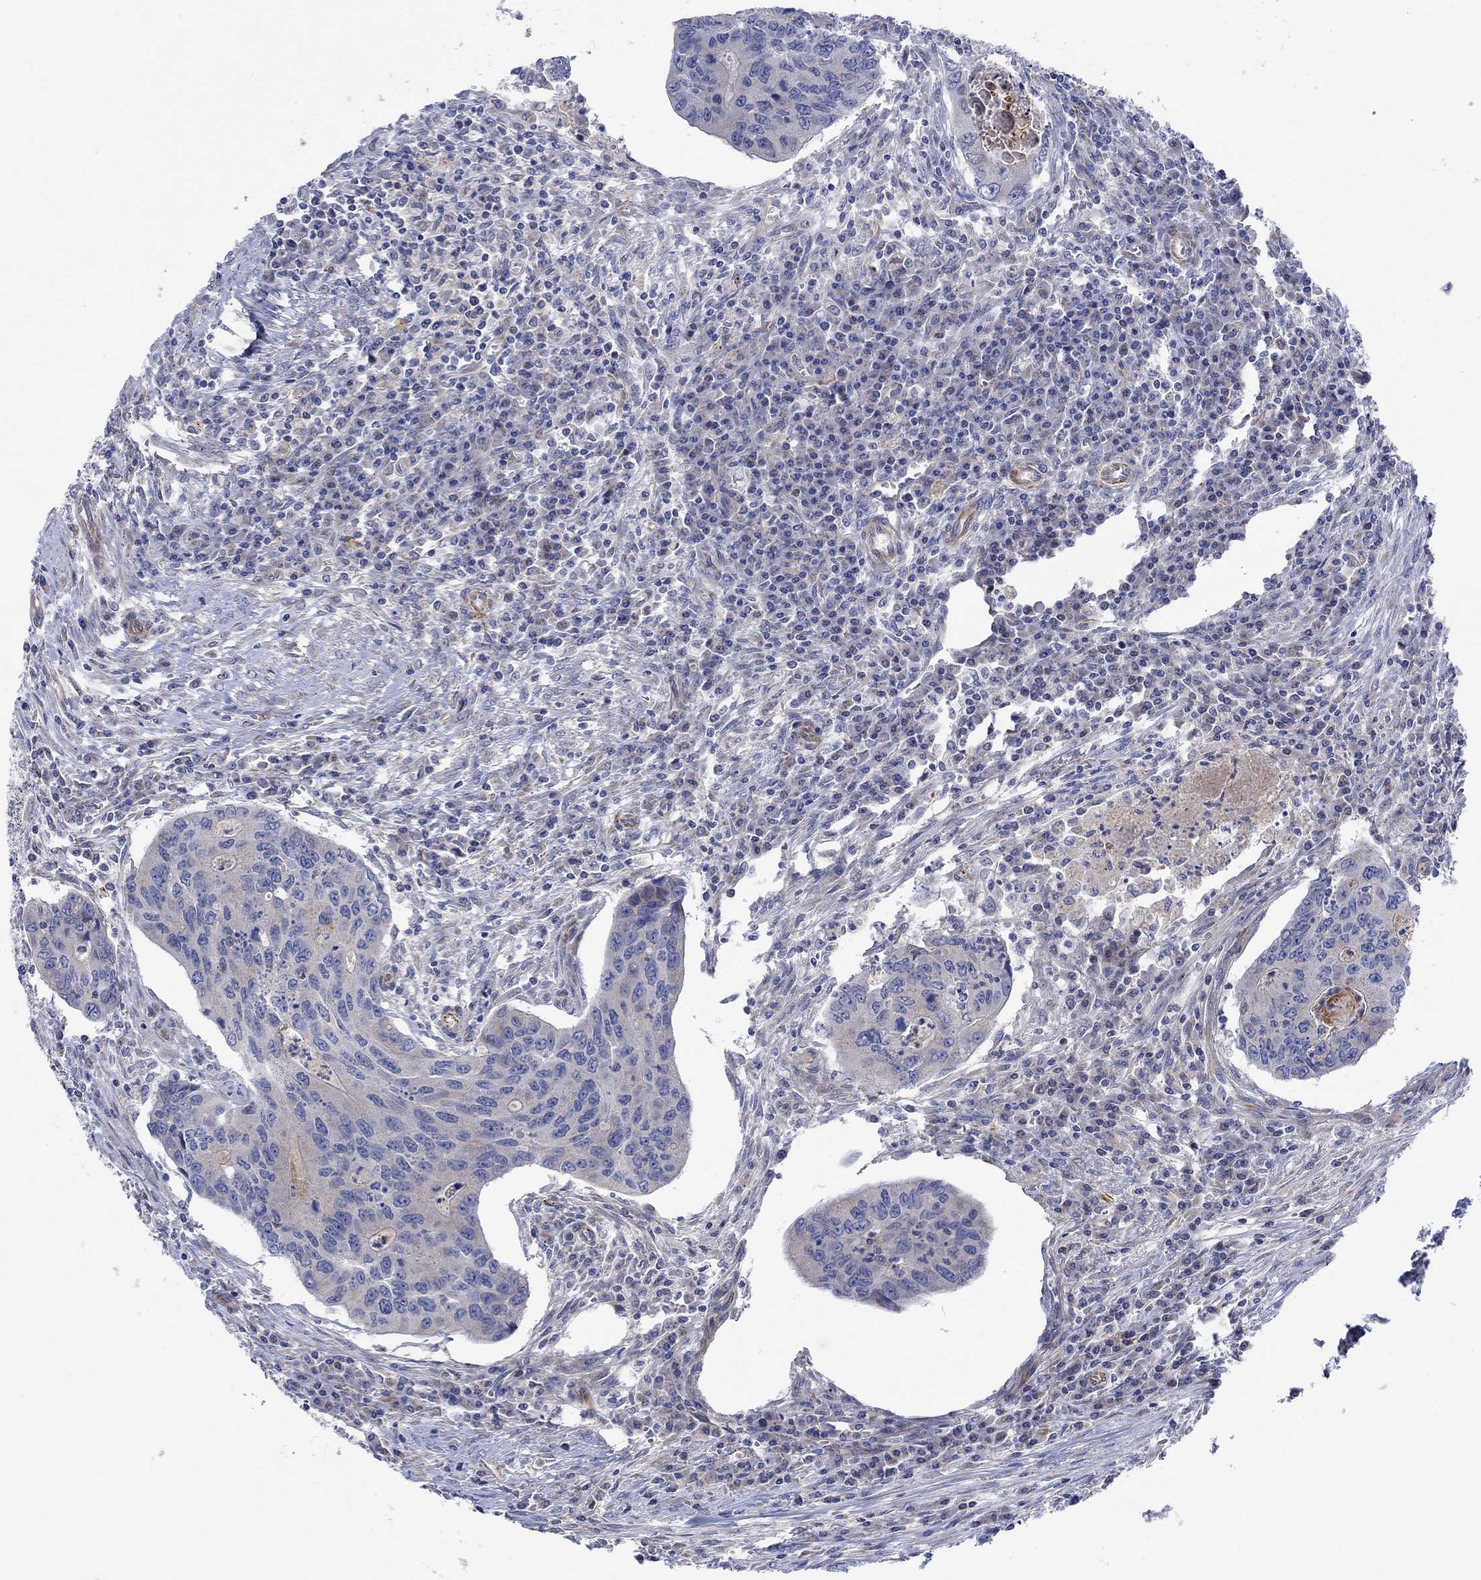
{"staining": {"intensity": "negative", "quantity": "none", "location": "none"}, "tissue": "colorectal cancer", "cell_type": "Tumor cells", "image_type": "cancer", "snomed": [{"axis": "morphology", "description": "Adenocarcinoma, NOS"}, {"axis": "topography", "description": "Colon"}], "caption": "Colorectal cancer stained for a protein using immunohistochemistry (IHC) demonstrates no expression tumor cells.", "gene": "CAMK1D", "patient": {"sex": "male", "age": 53}}